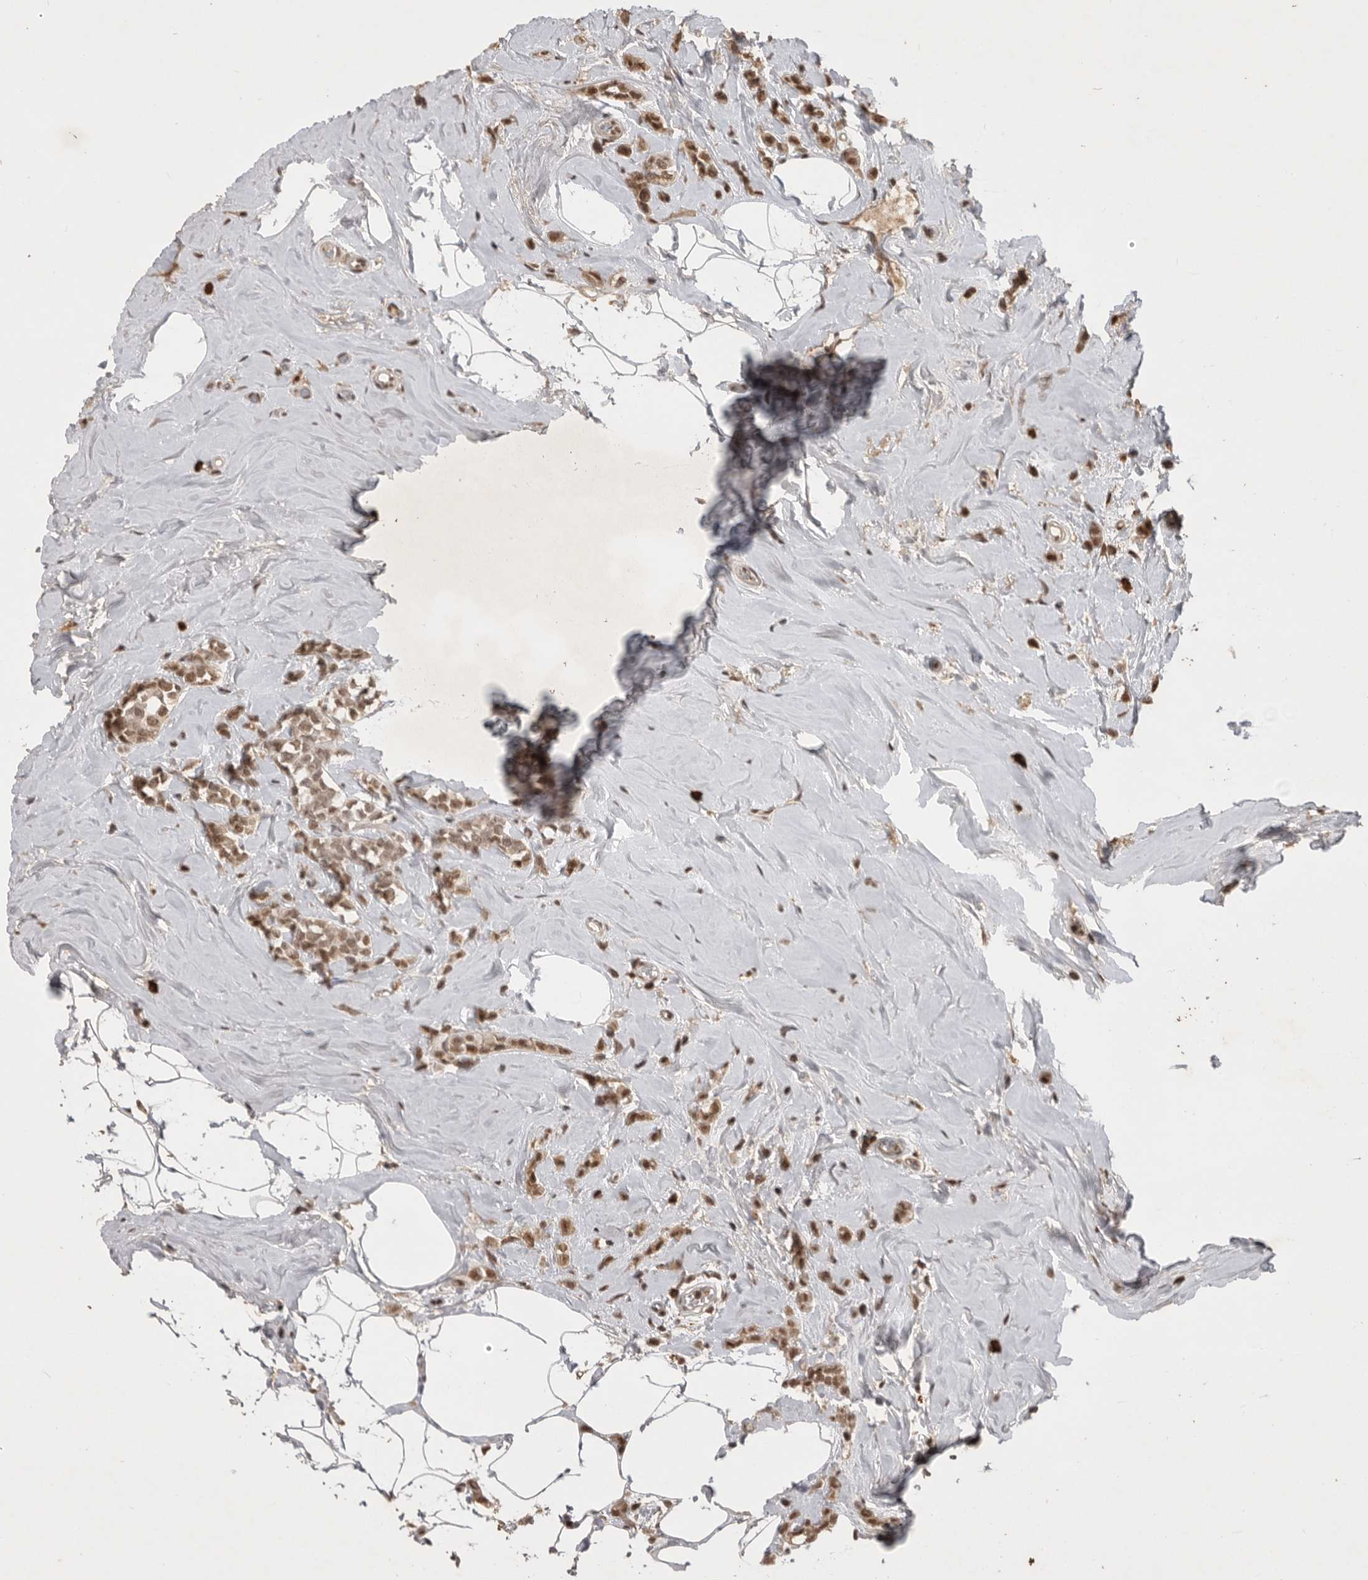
{"staining": {"intensity": "moderate", "quantity": ">75%", "location": "nuclear"}, "tissue": "breast cancer", "cell_type": "Tumor cells", "image_type": "cancer", "snomed": [{"axis": "morphology", "description": "Lobular carcinoma"}, {"axis": "topography", "description": "Breast"}], "caption": "Immunohistochemical staining of breast lobular carcinoma demonstrates moderate nuclear protein expression in about >75% of tumor cells.", "gene": "CBLL1", "patient": {"sex": "female", "age": 47}}